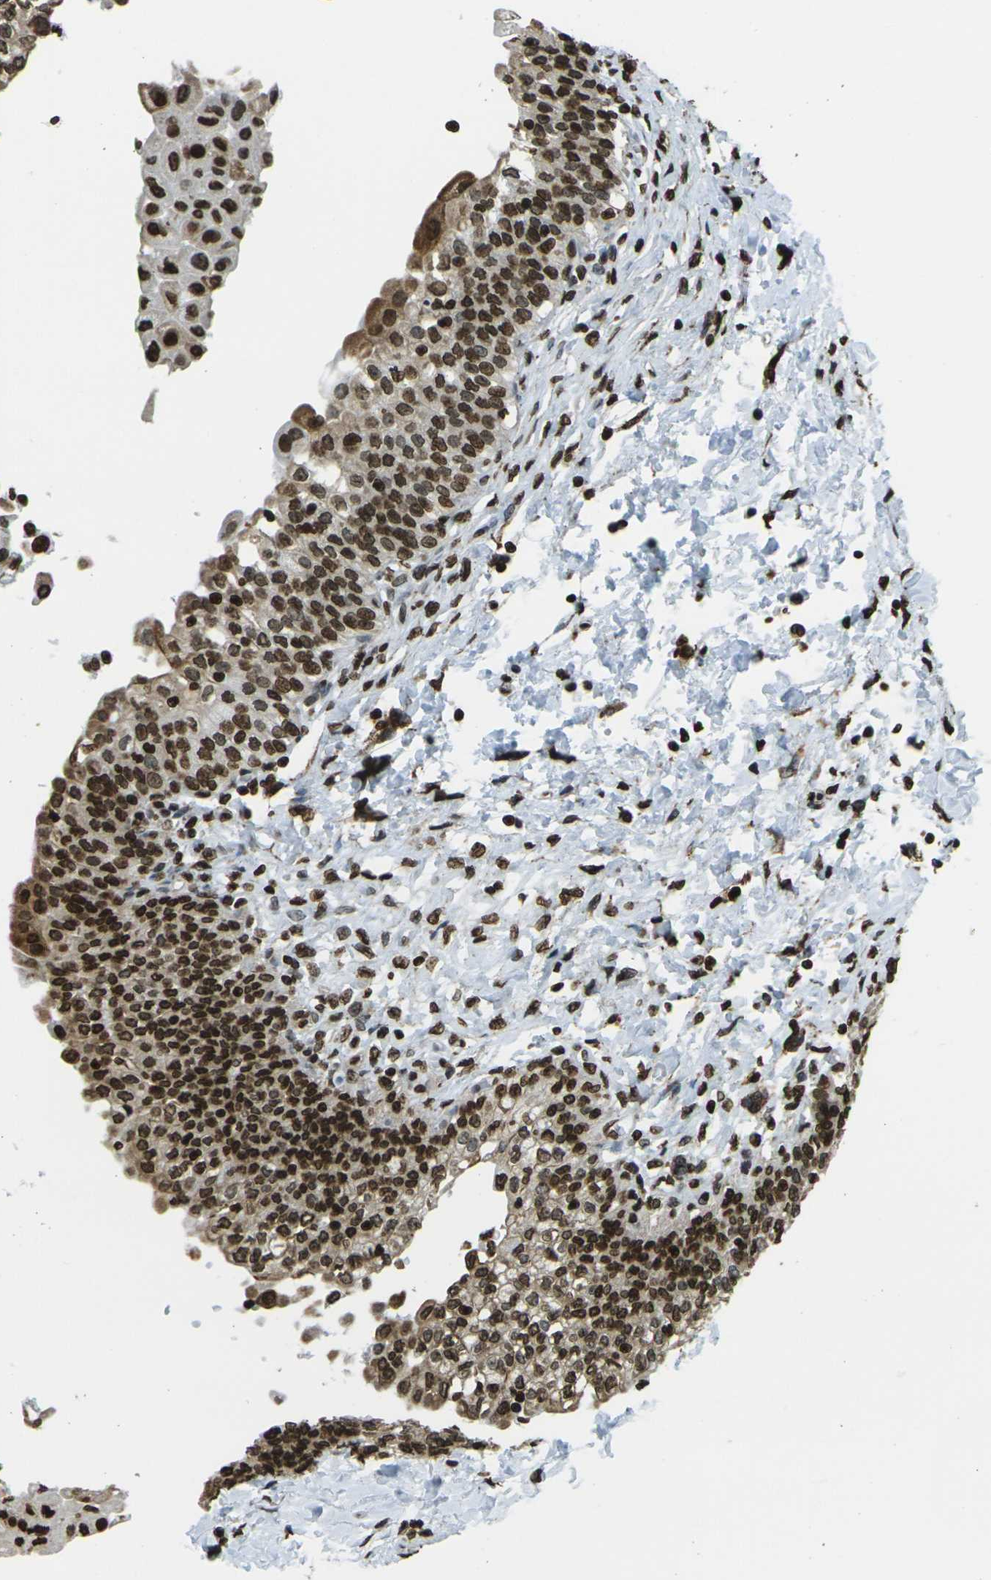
{"staining": {"intensity": "strong", "quantity": ">75%", "location": "nuclear"}, "tissue": "urinary bladder", "cell_type": "Urothelial cells", "image_type": "normal", "snomed": [{"axis": "morphology", "description": "Normal tissue, NOS"}, {"axis": "topography", "description": "Urinary bladder"}], "caption": "Protein expression by IHC displays strong nuclear staining in approximately >75% of urothelial cells in normal urinary bladder.", "gene": "H1", "patient": {"sex": "male", "age": 55}}